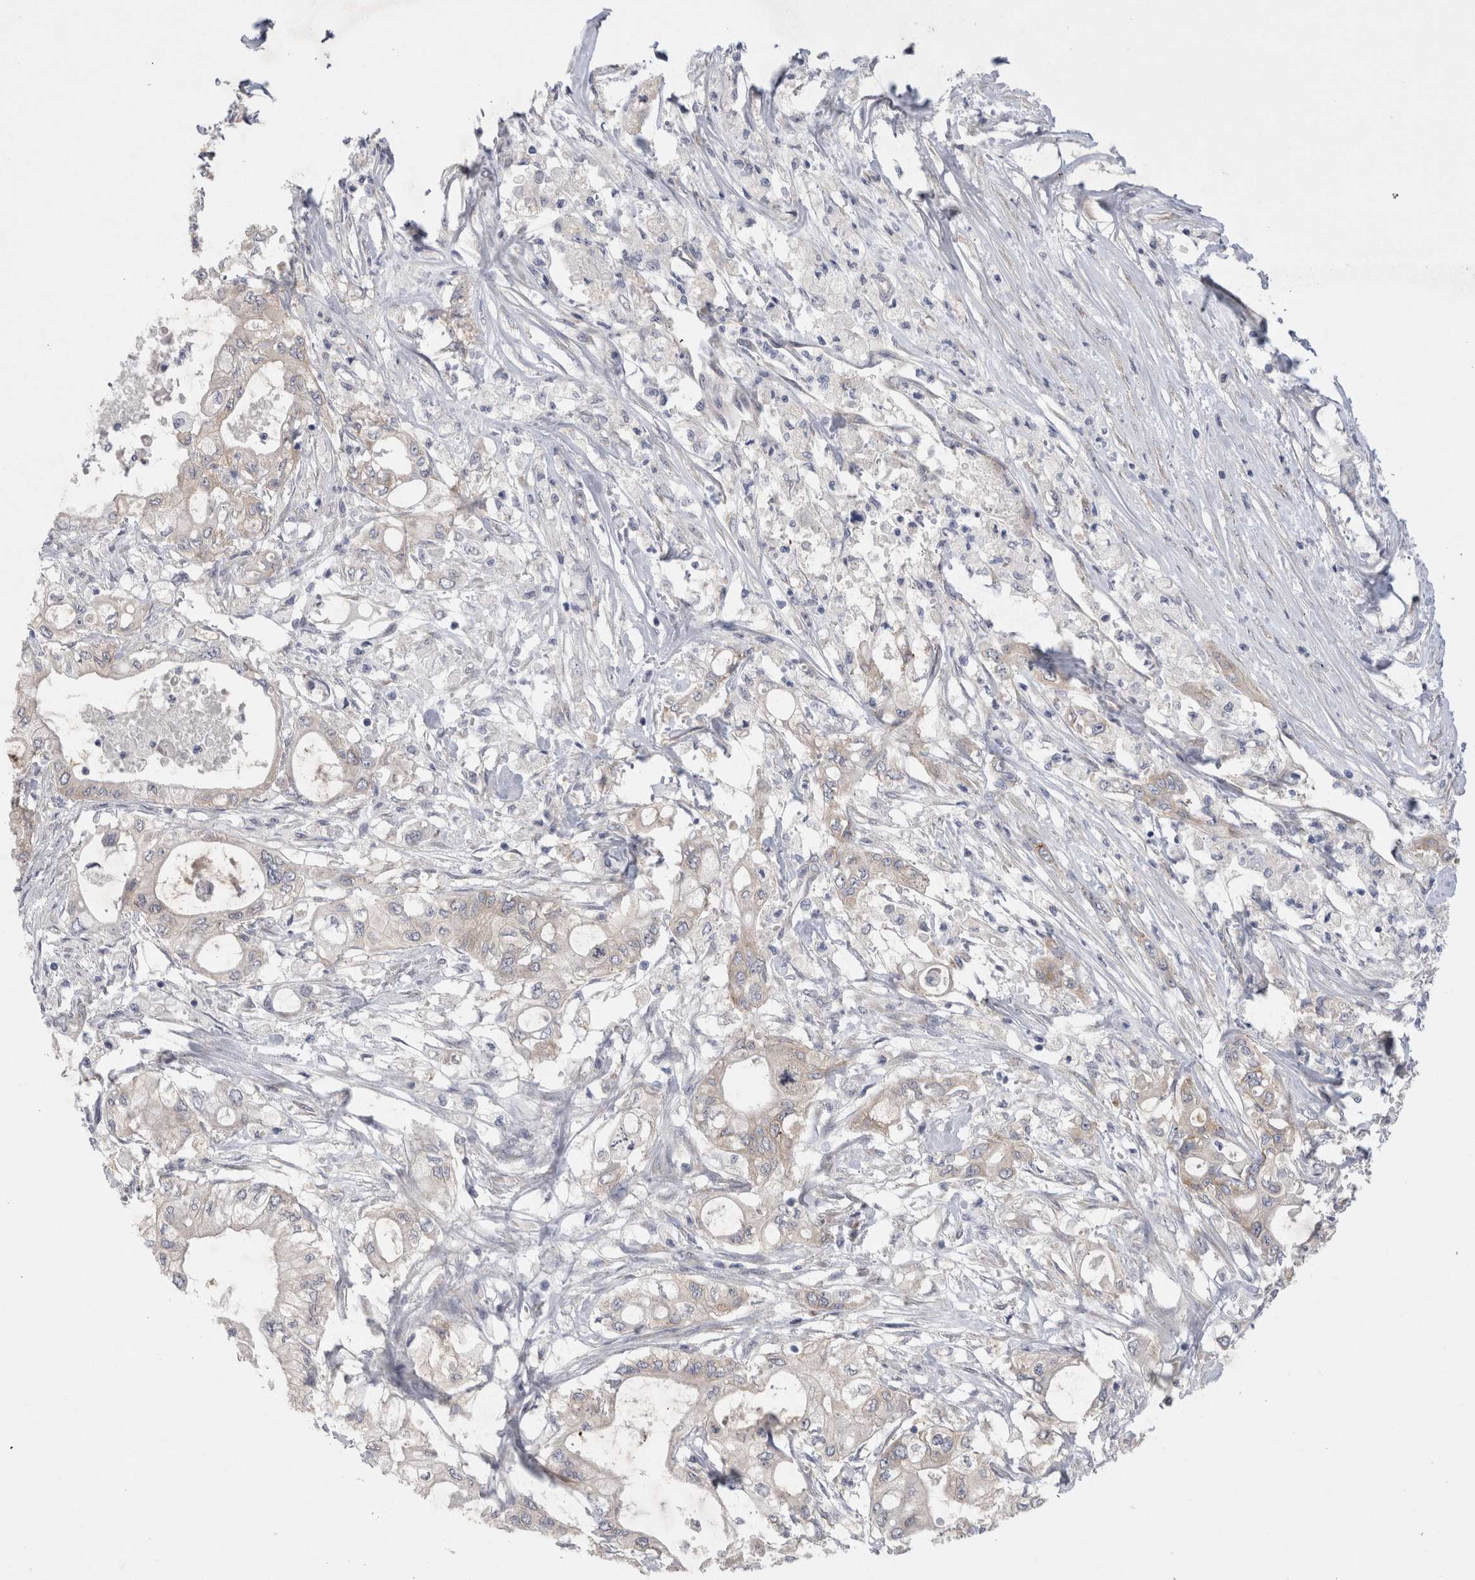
{"staining": {"intensity": "negative", "quantity": "none", "location": "none"}, "tissue": "pancreatic cancer", "cell_type": "Tumor cells", "image_type": "cancer", "snomed": [{"axis": "morphology", "description": "Adenocarcinoma, NOS"}, {"axis": "topography", "description": "Pancreas"}], "caption": "DAB (3,3'-diaminobenzidine) immunohistochemical staining of pancreatic adenocarcinoma reveals no significant expression in tumor cells. (DAB (3,3'-diaminobenzidine) IHC, high magnification).", "gene": "WIPF2", "patient": {"sex": "male", "age": 79}}